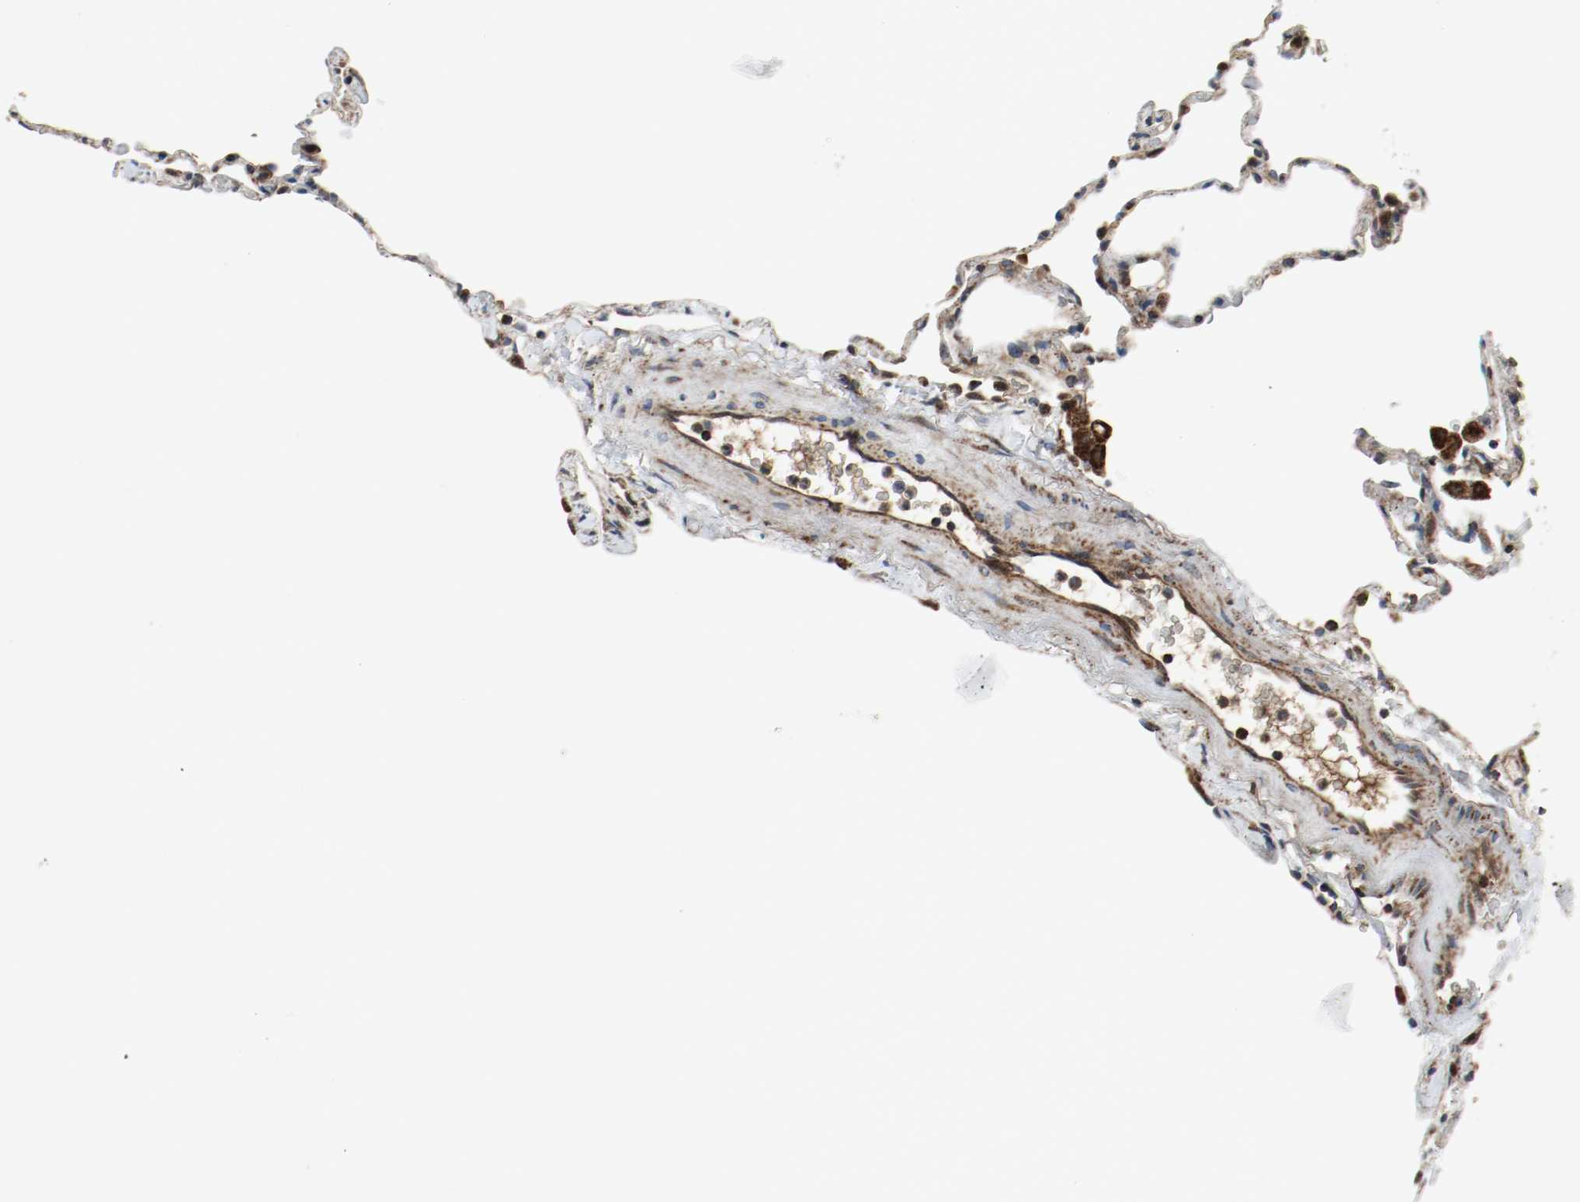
{"staining": {"intensity": "strong", "quantity": "25%-75%", "location": "cytoplasmic/membranous"}, "tissue": "lung", "cell_type": "Alveolar cells", "image_type": "normal", "snomed": [{"axis": "morphology", "description": "Normal tissue, NOS"}, {"axis": "topography", "description": "Lung"}], "caption": "Immunohistochemical staining of benign human lung demonstrates 25%-75% levels of strong cytoplasmic/membranous protein positivity in about 25%-75% of alveolar cells. The staining is performed using DAB brown chromogen to label protein expression. The nuclei are counter-stained blue using hematoxylin.", "gene": "TXNRD1", "patient": {"sex": "male", "age": 59}}